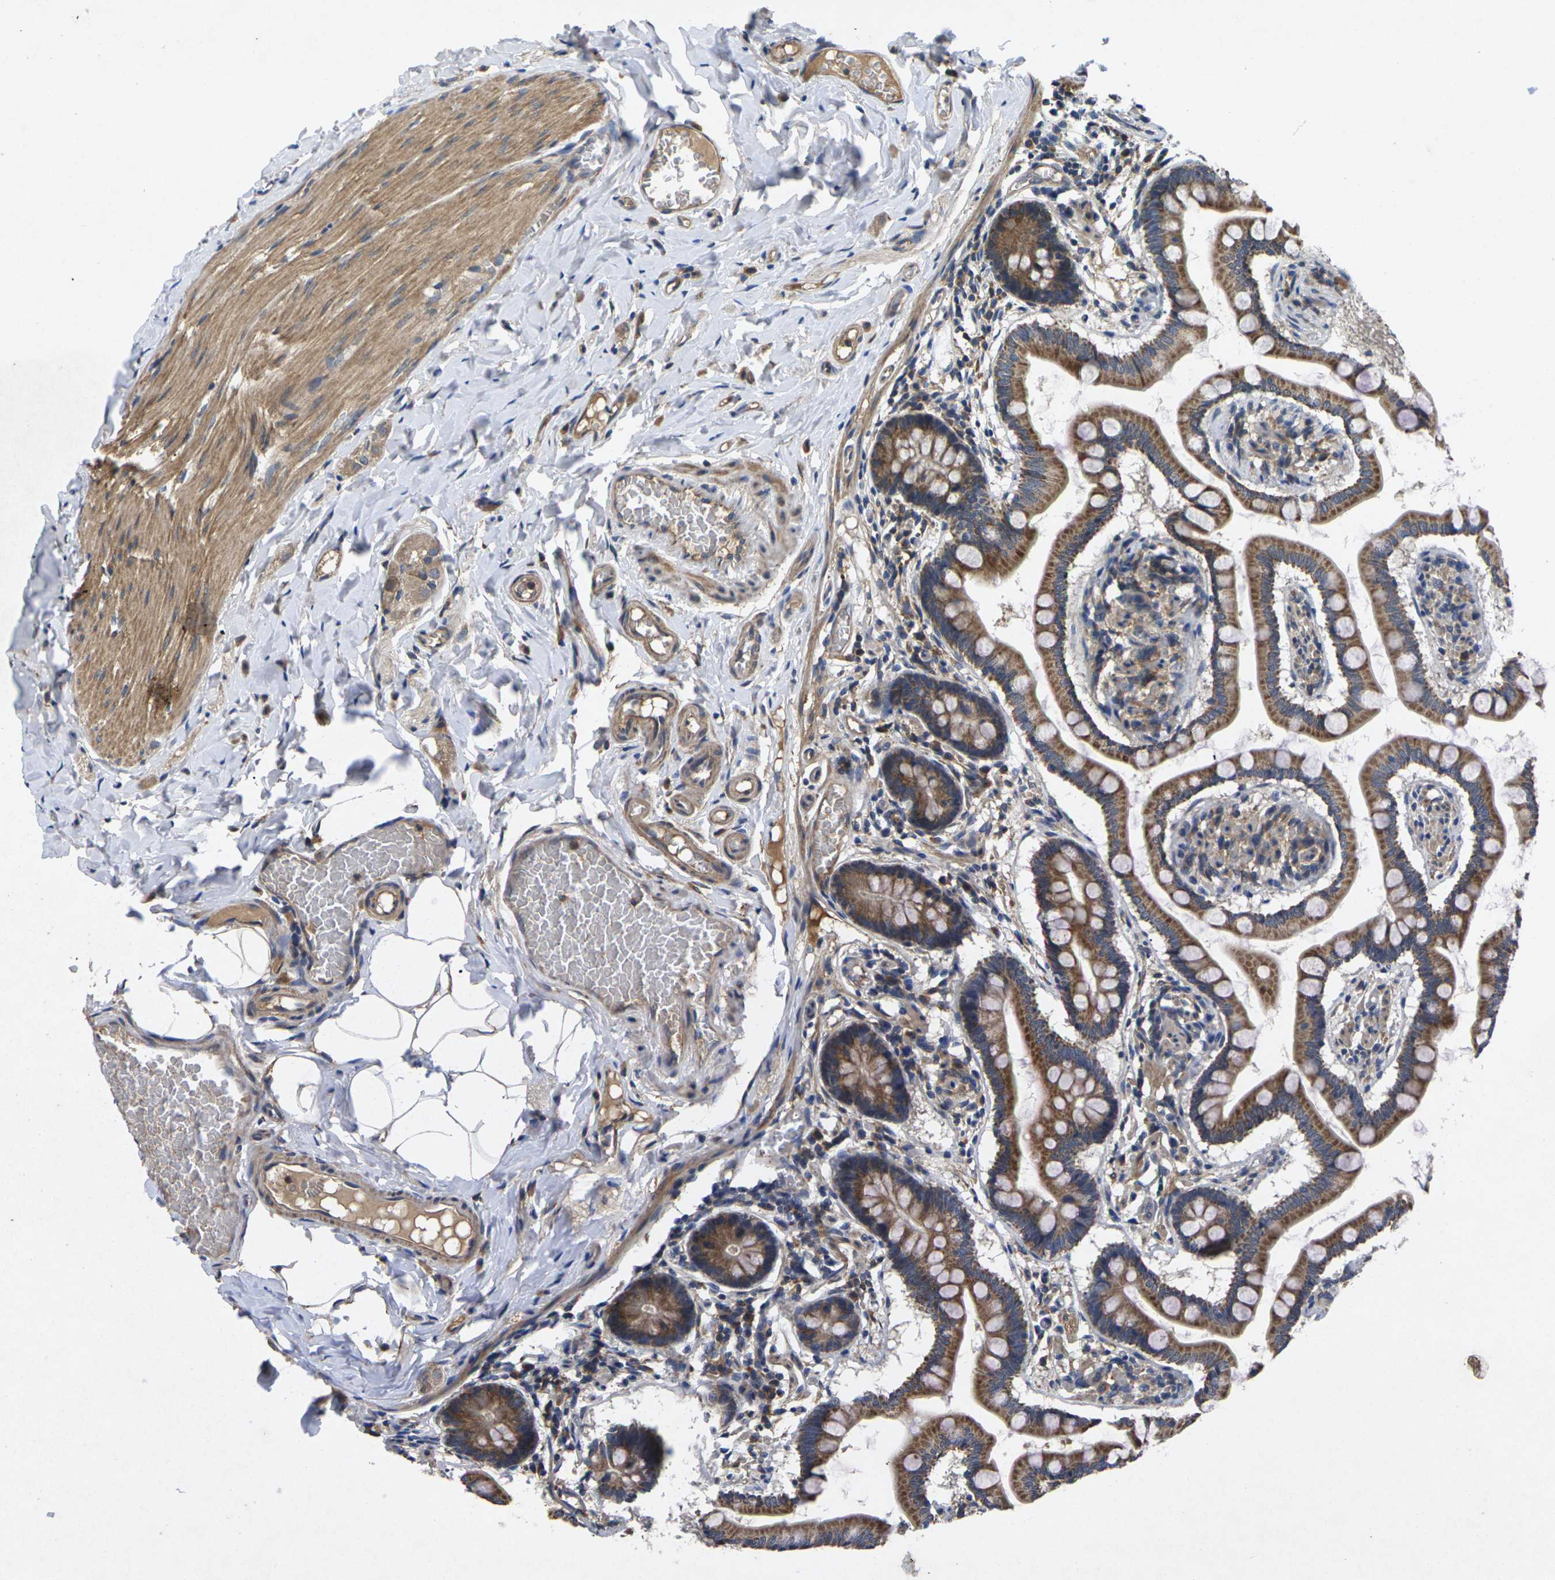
{"staining": {"intensity": "strong", "quantity": ">75%", "location": "cytoplasmic/membranous"}, "tissue": "small intestine", "cell_type": "Glandular cells", "image_type": "normal", "snomed": [{"axis": "morphology", "description": "Normal tissue, NOS"}, {"axis": "topography", "description": "Small intestine"}], "caption": "Immunohistochemistry of unremarkable human small intestine demonstrates high levels of strong cytoplasmic/membranous staining in about >75% of glandular cells.", "gene": "KIF1B", "patient": {"sex": "male", "age": 41}}